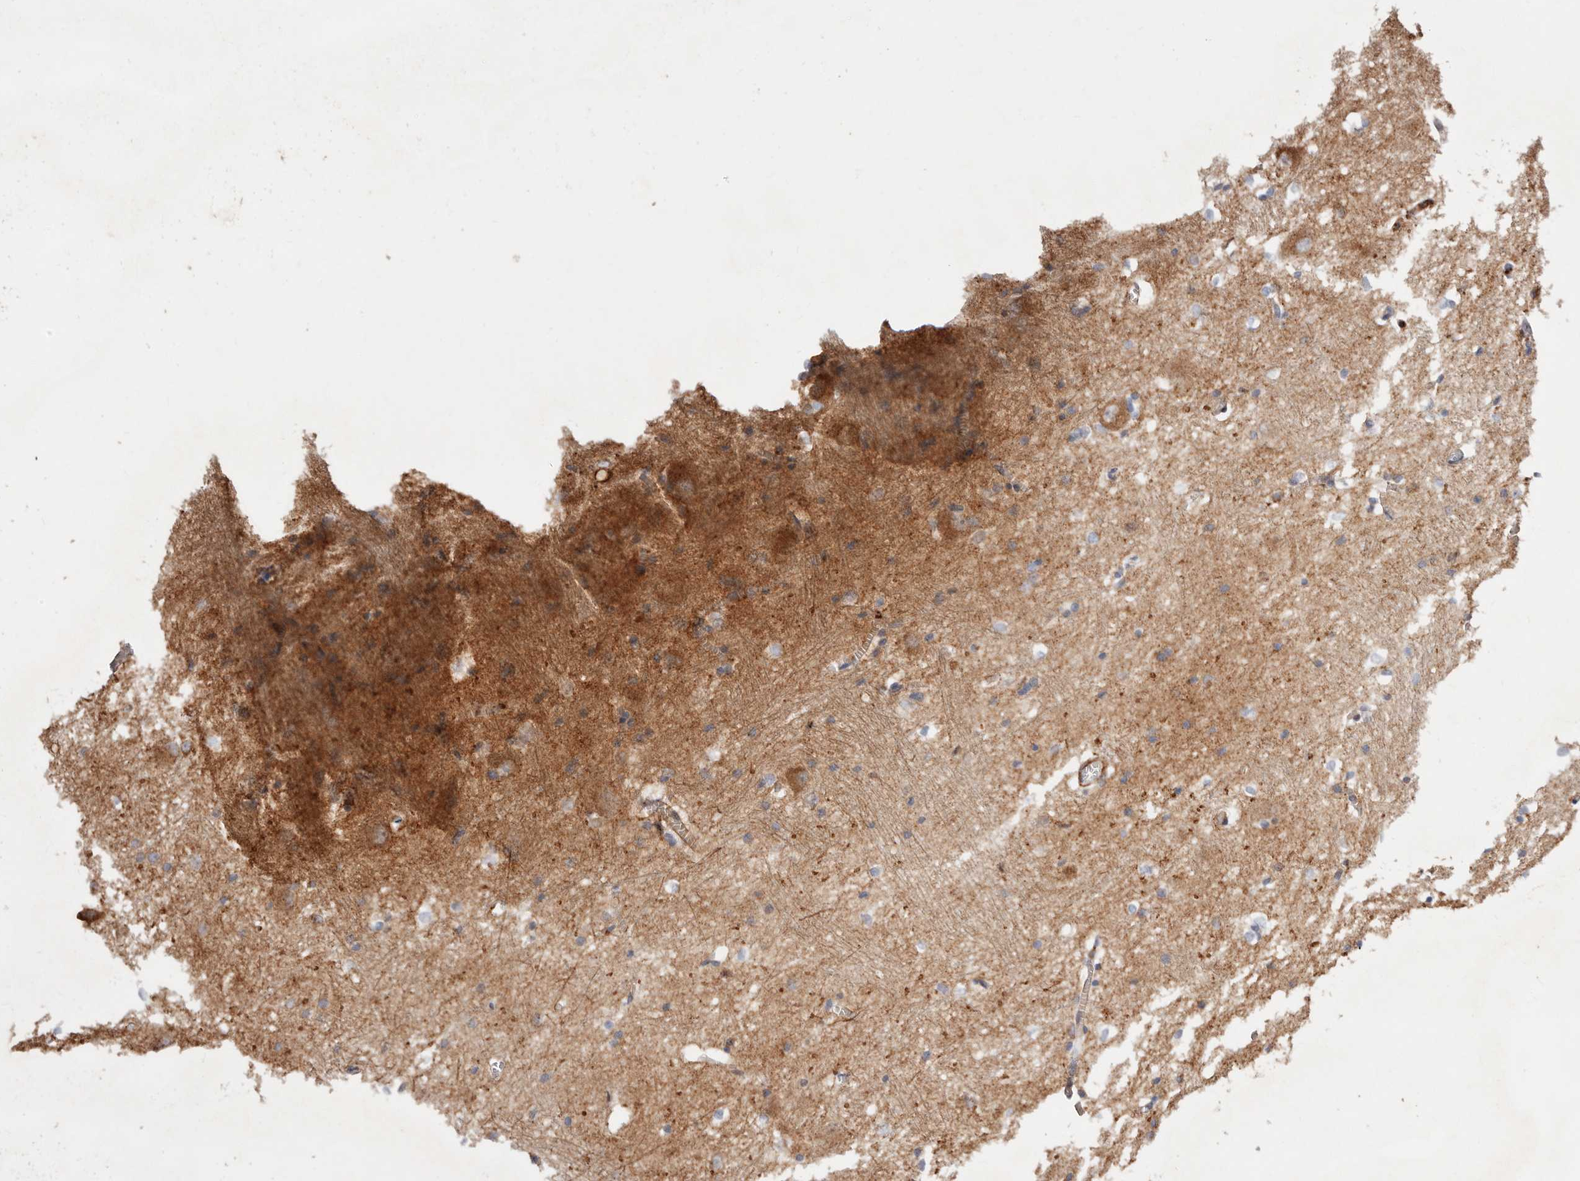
{"staining": {"intensity": "moderate", "quantity": "25%-75%", "location": "cytoplasmic/membranous"}, "tissue": "caudate", "cell_type": "Glial cells", "image_type": "normal", "snomed": [{"axis": "morphology", "description": "Normal tissue, NOS"}, {"axis": "topography", "description": "Lateral ventricle wall"}], "caption": "Protein staining of benign caudate displays moderate cytoplasmic/membranous expression in approximately 25%-75% of glial cells.", "gene": "PTPN22", "patient": {"sex": "male", "age": 37}}